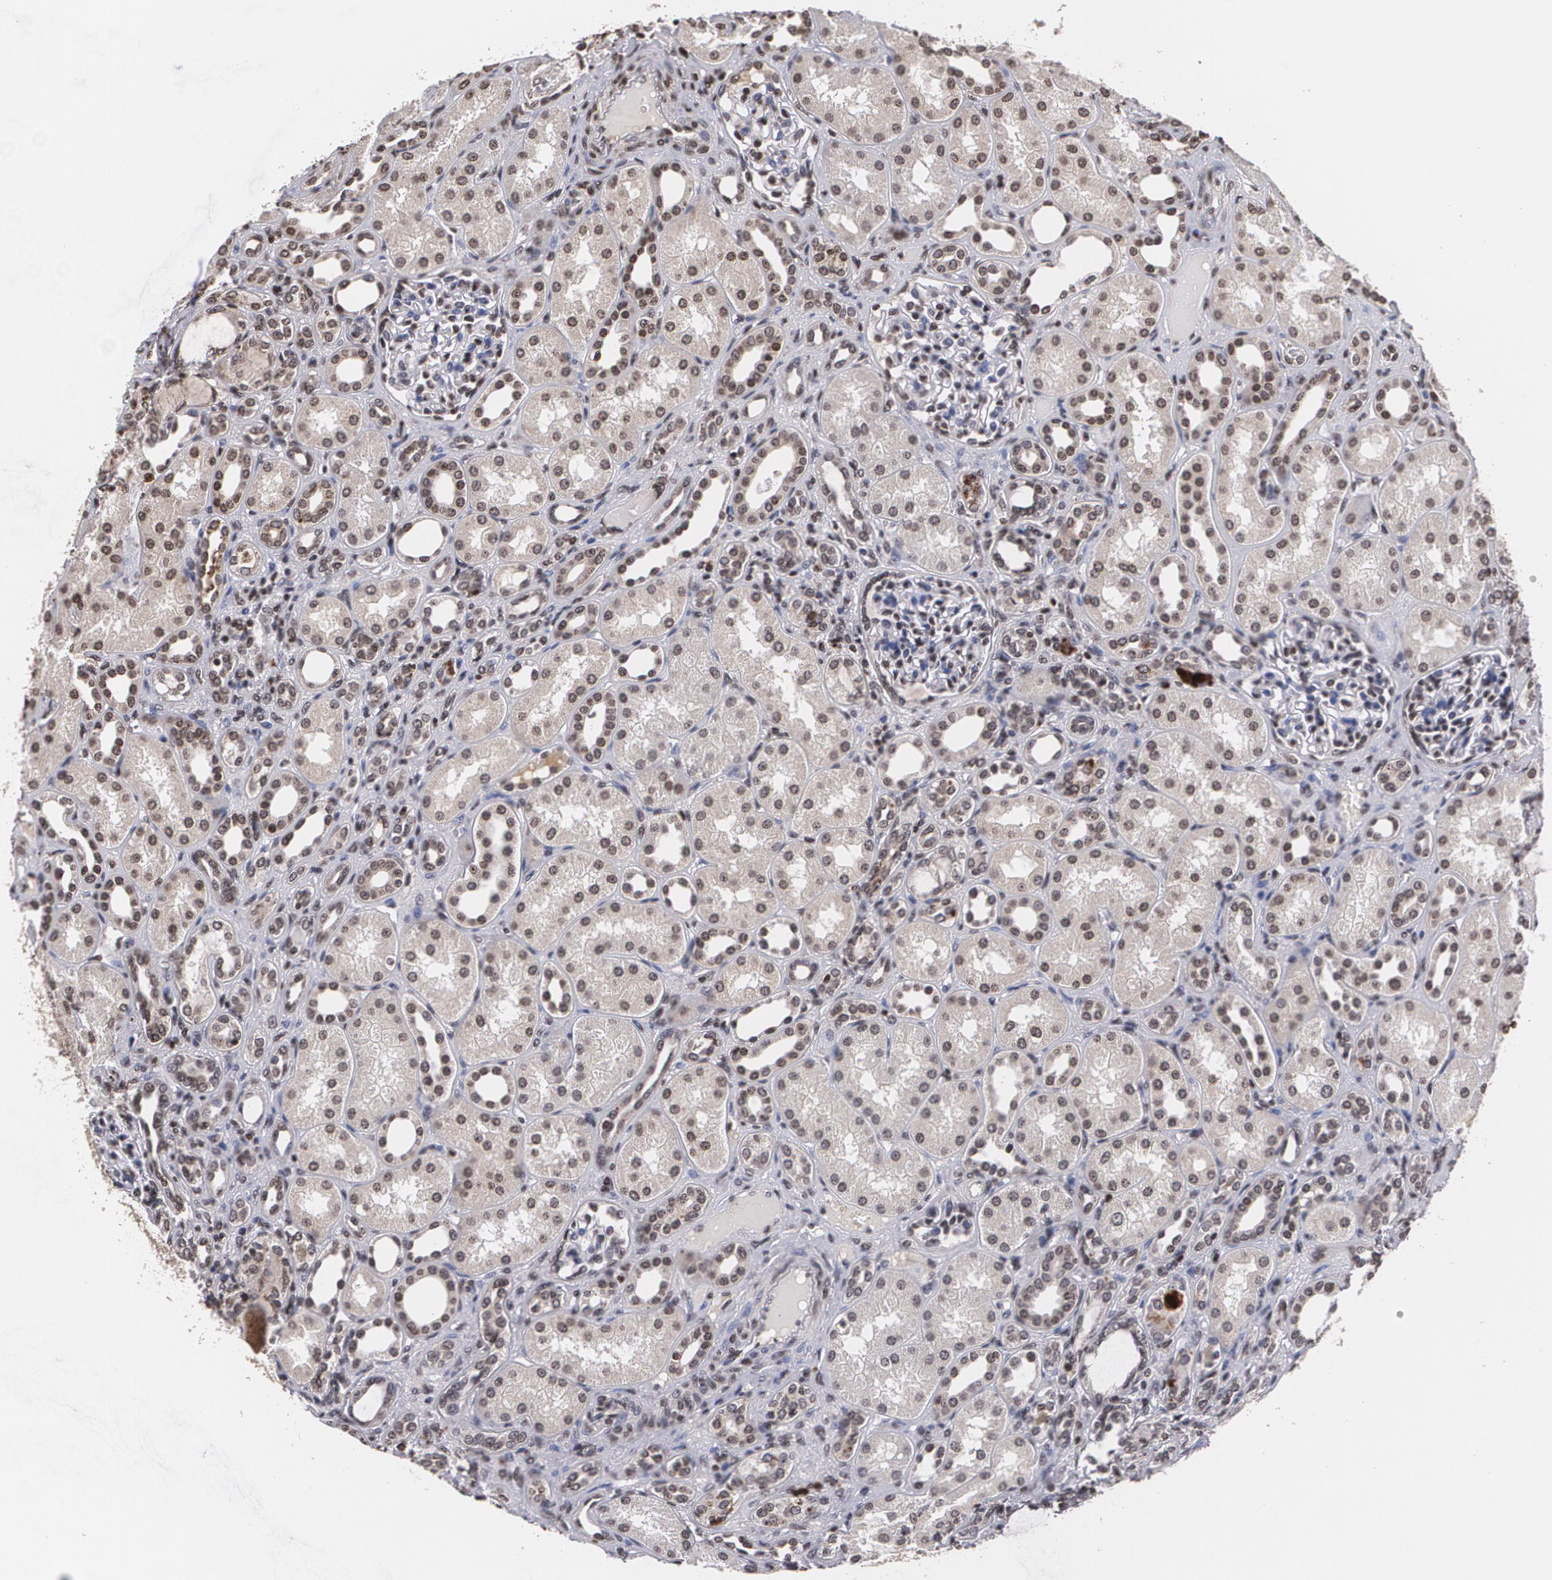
{"staining": {"intensity": "moderate", "quantity": "<25%", "location": "nuclear"}, "tissue": "kidney", "cell_type": "Cells in glomeruli", "image_type": "normal", "snomed": [{"axis": "morphology", "description": "Normal tissue, NOS"}, {"axis": "topography", "description": "Kidney"}], "caption": "Approximately <25% of cells in glomeruli in benign human kidney demonstrate moderate nuclear protein expression as visualized by brown immunohistochemical staining.", "gene": "MVP", "patient": {"sex": "male", "age": 7}}